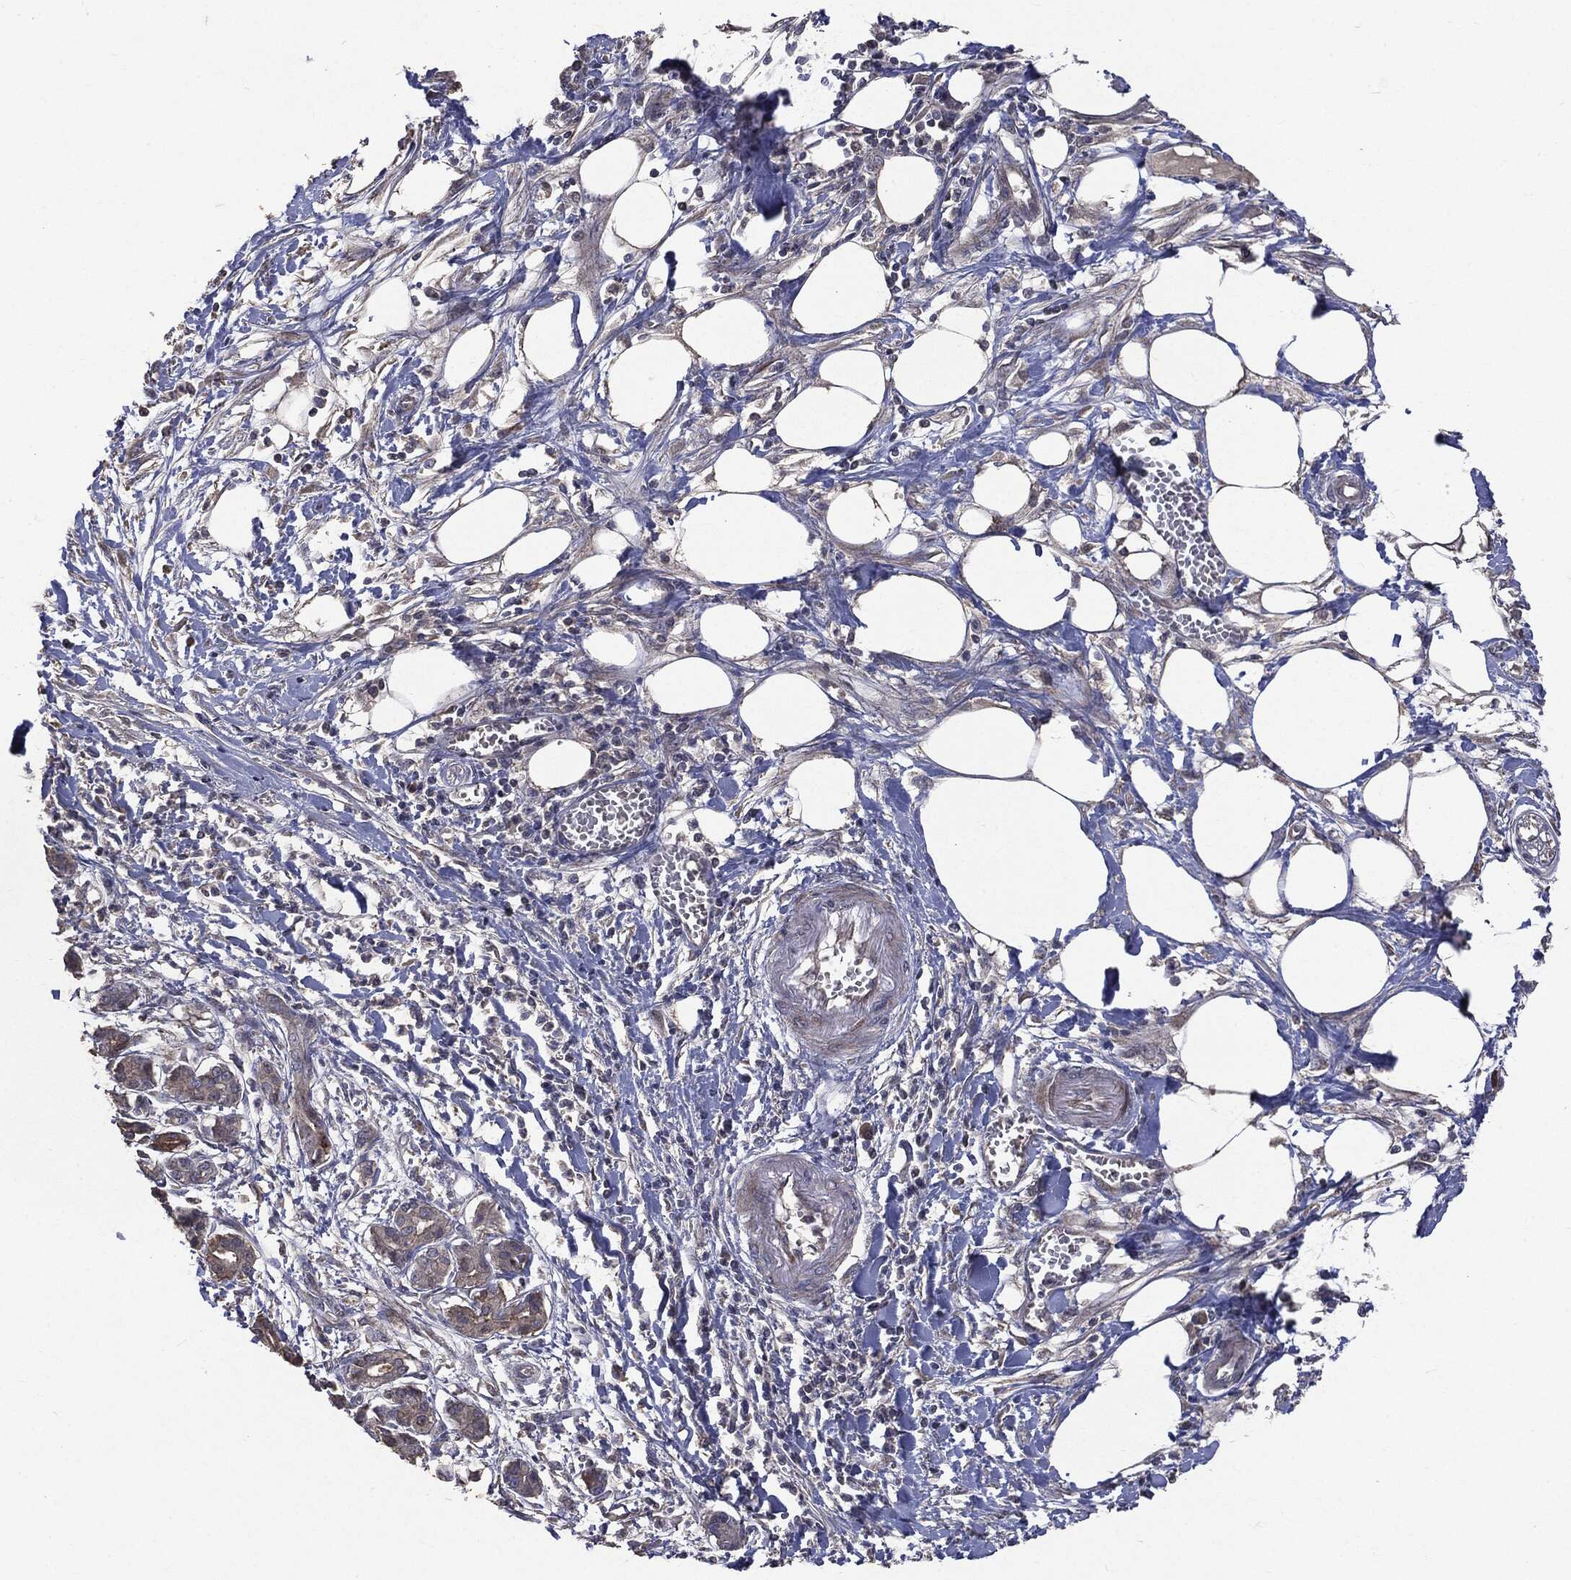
{"staining": {"intensity": "weak", "quantity": "<25%", "location": "cytoplasmic/membranous"}, "tissue": "pancreatic cancer", "cell_type": "Tumor cells", "image_type": "cancer", "snomed": [{"axis": "morphology", "description": "Adenocarcinoma, NOS"}, {"axis": "topography", "description": "Pancreas"}], "caption": "This image is of adenocarcinoma (pancreatic) stained with immunohistochemistry (IHC) to label a protein in brown with the nuclei are counter-stained blue. There is no positivity in tumor cells.", "gene": "MTOR", "patient": {"sex": "male", "age": 72}}